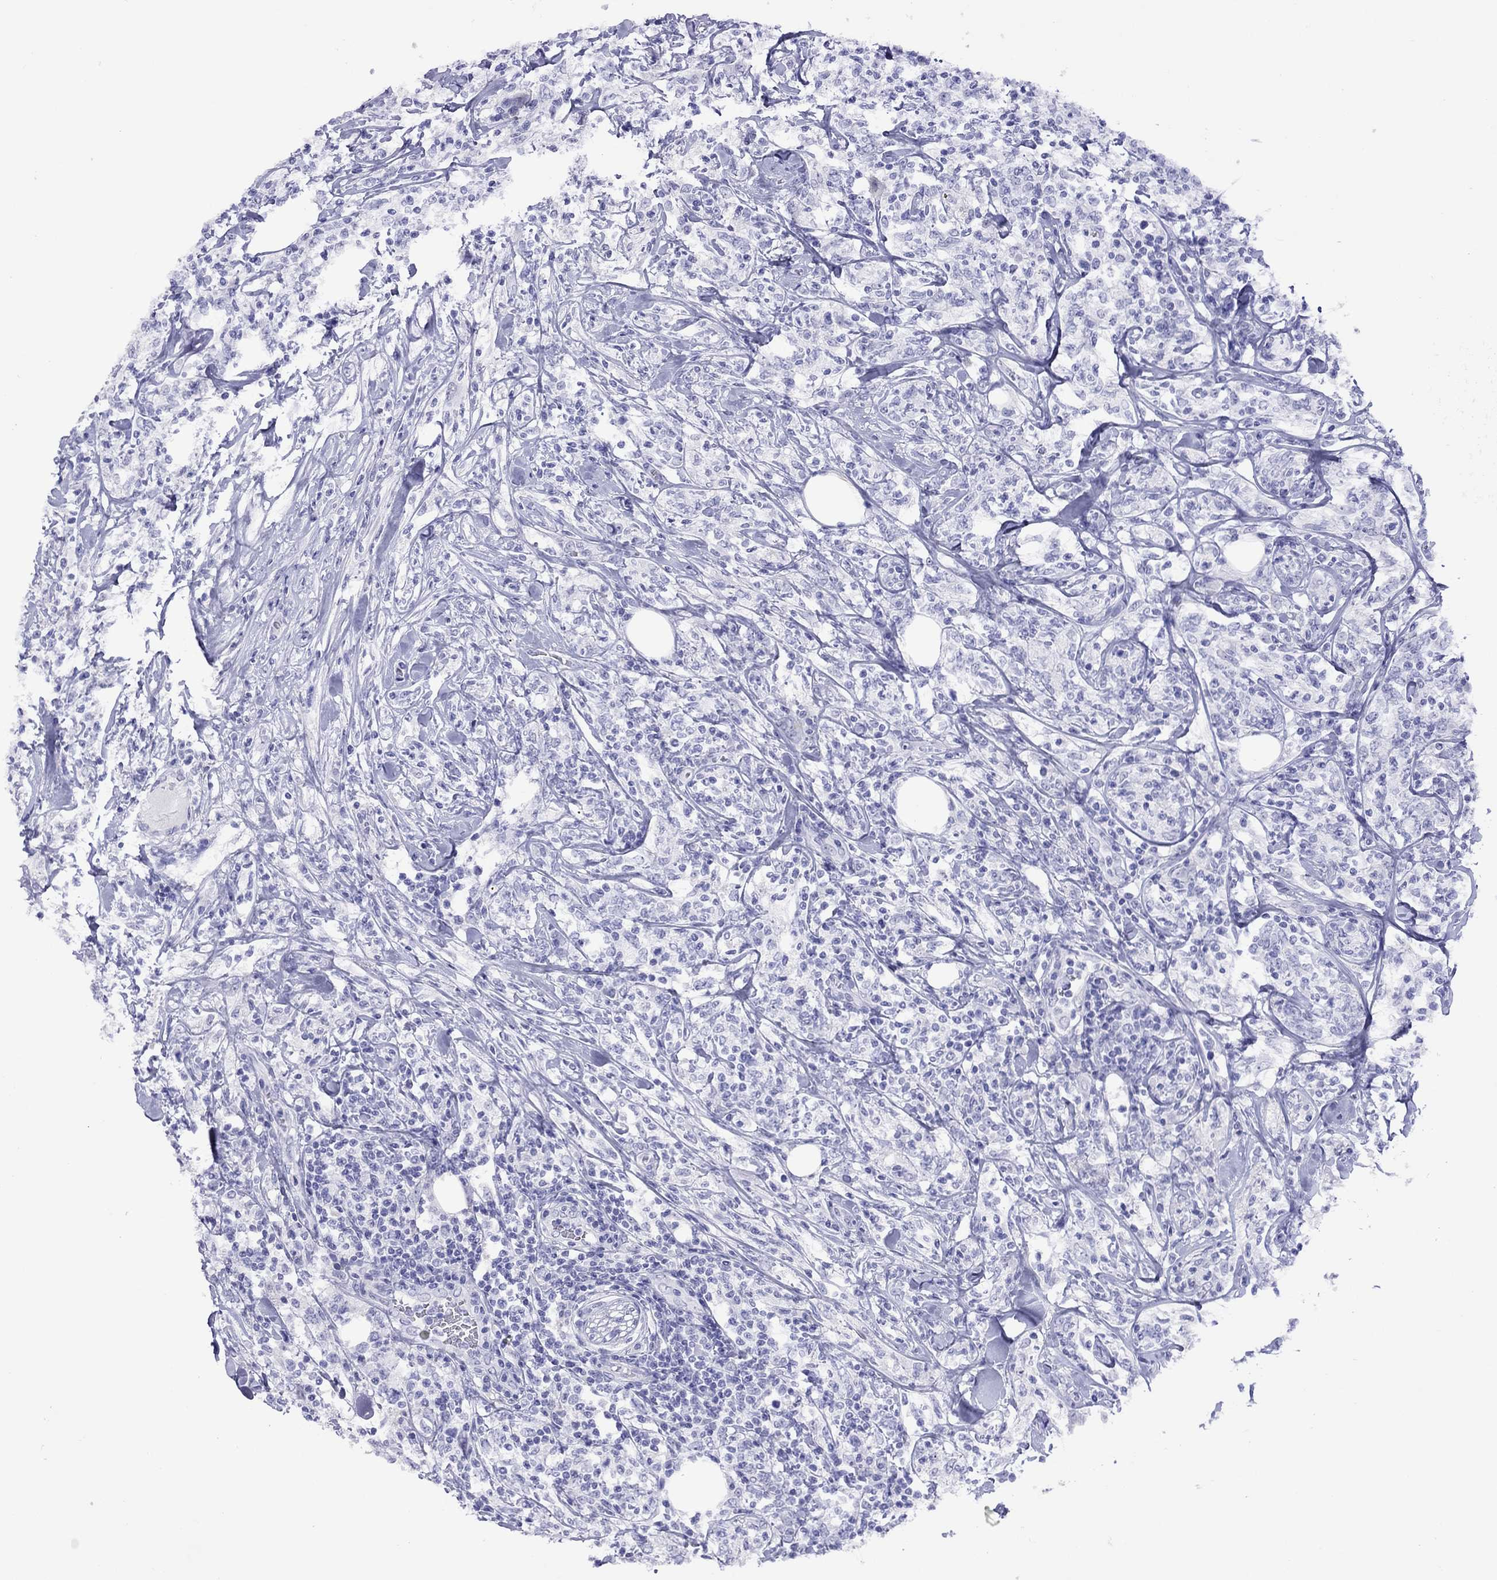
{"staining": {"intensity": "negative", "quantity": "none", "location": "none"}, "tissue": "lymphoma", "cell_type": "Tumor cells", "image_type": "cancer", "snomed": [{"axis": "morphology", "description": "Malignant lymphoma, non-Hodgkin's type, High grade"}, {"axis": "topography", "description": "Lymph node"}], "caption": "Immunohistochemistry (IHC) image of human malignant lymphoma, non-Hodgkin's type (high-grade) stained for a protein (brown), which exhibits no expression in tumor cells.", "gene": "SLC30A8", "patient": {"sex": "female", "age": 84}}